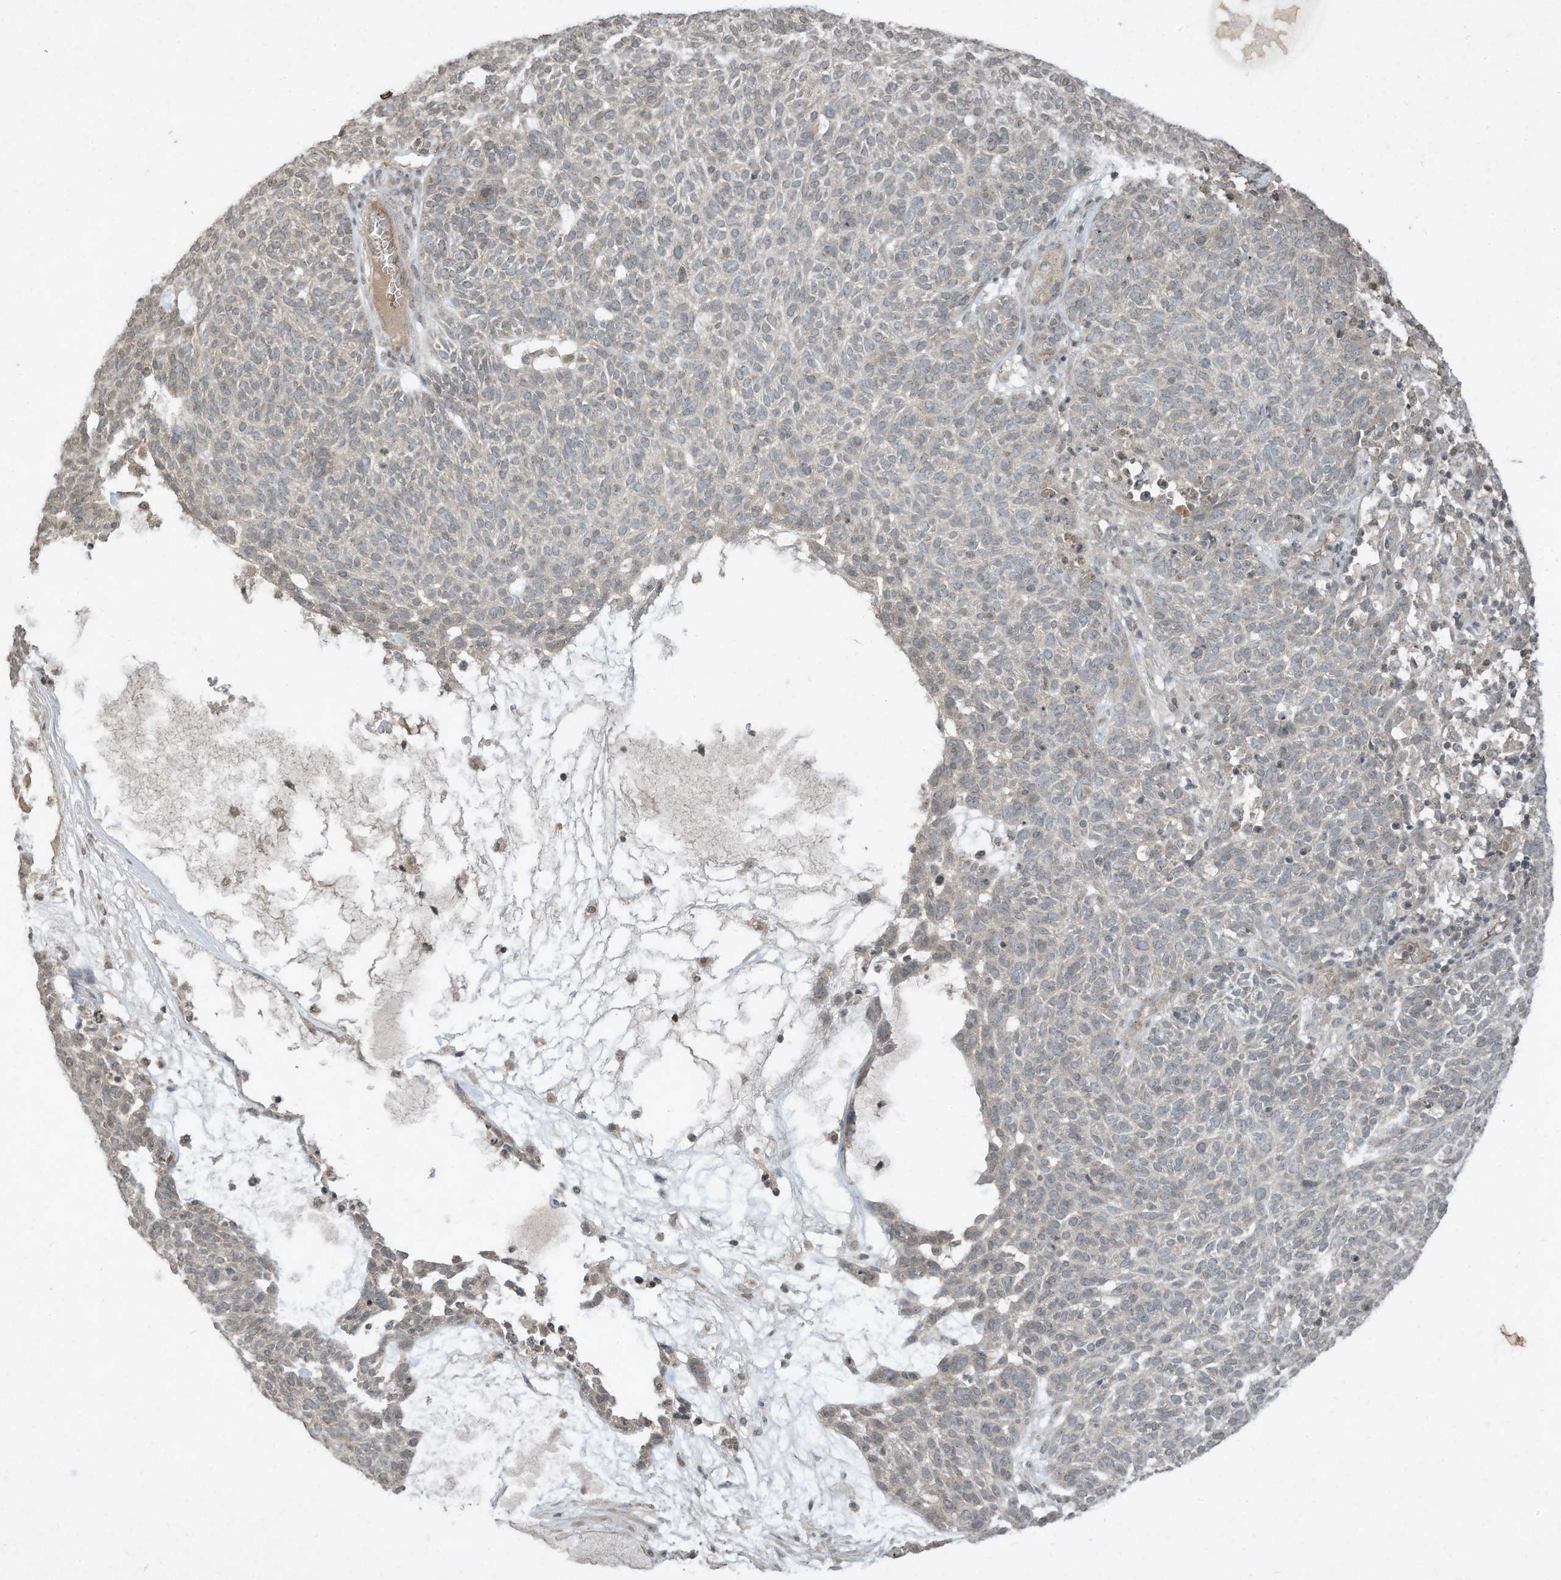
{"staining": {"intensity": "negative", "quantity": "none", "location": "none"}, "tissue": "skin cancer", "cell_type": "Tumor cells", "image_type": "cancer", "snomed": [{"axis": "morphology", "description": "Squamous cell carcinoma, NOS"}, {"axis": "topography", "description": "Skin"}], "caption": "A high-resolution photomicrograph shows immunohistochemistry staining of squamous cell carcinoma (skin), which reveals no significant staining in tumor cells. The staining is performed using DAB brown chromogen with nuclei counter-stained in using hematoxylin.", "gene": "MATN2", "patient": {"sex": "female", "age": 90}}